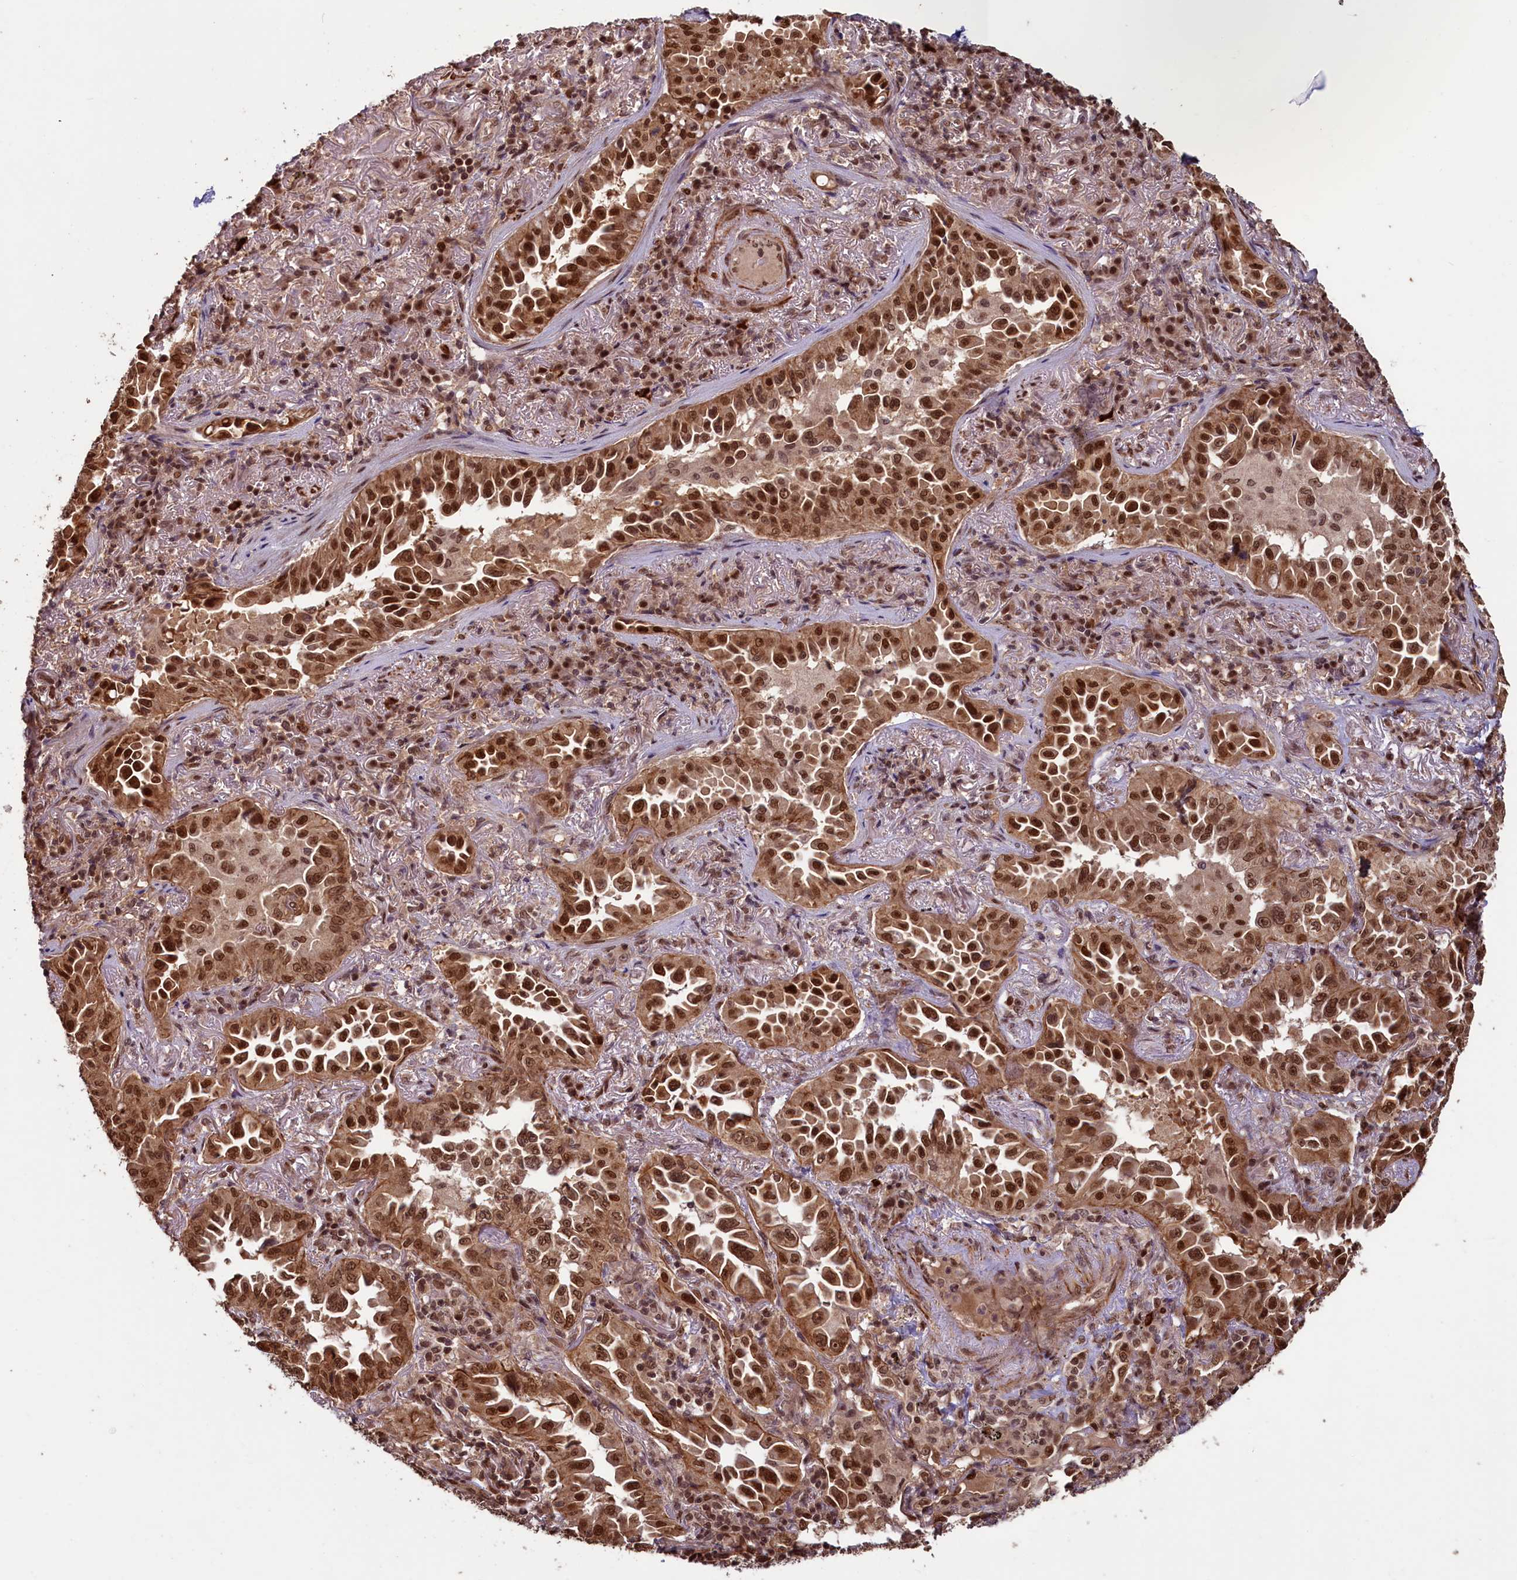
{"staining": {"intensity": "strong", "quantity": ">75%", "location": "cytoplasmic/membranous,nuclear"}, "tissue": "lung cancer", "cell_type": "Tumor cells", "image_type": "cancer", "snomed": [{"axis": "morphology", "description": "Adenocarcinoma, NOS"}, {"axis": "topography", "description": "Lung"}], "caption": "Protein expression analysis of human lung adenocarcinoma reveals strong cytoplasmic/membranous and nuclear expression in about >75% of tumor cells. (DAB IHC, brown staining for protein, blue staining for nuclei).", "gene": "NAE1", "patient": {"sex": "female", "age": 69}}